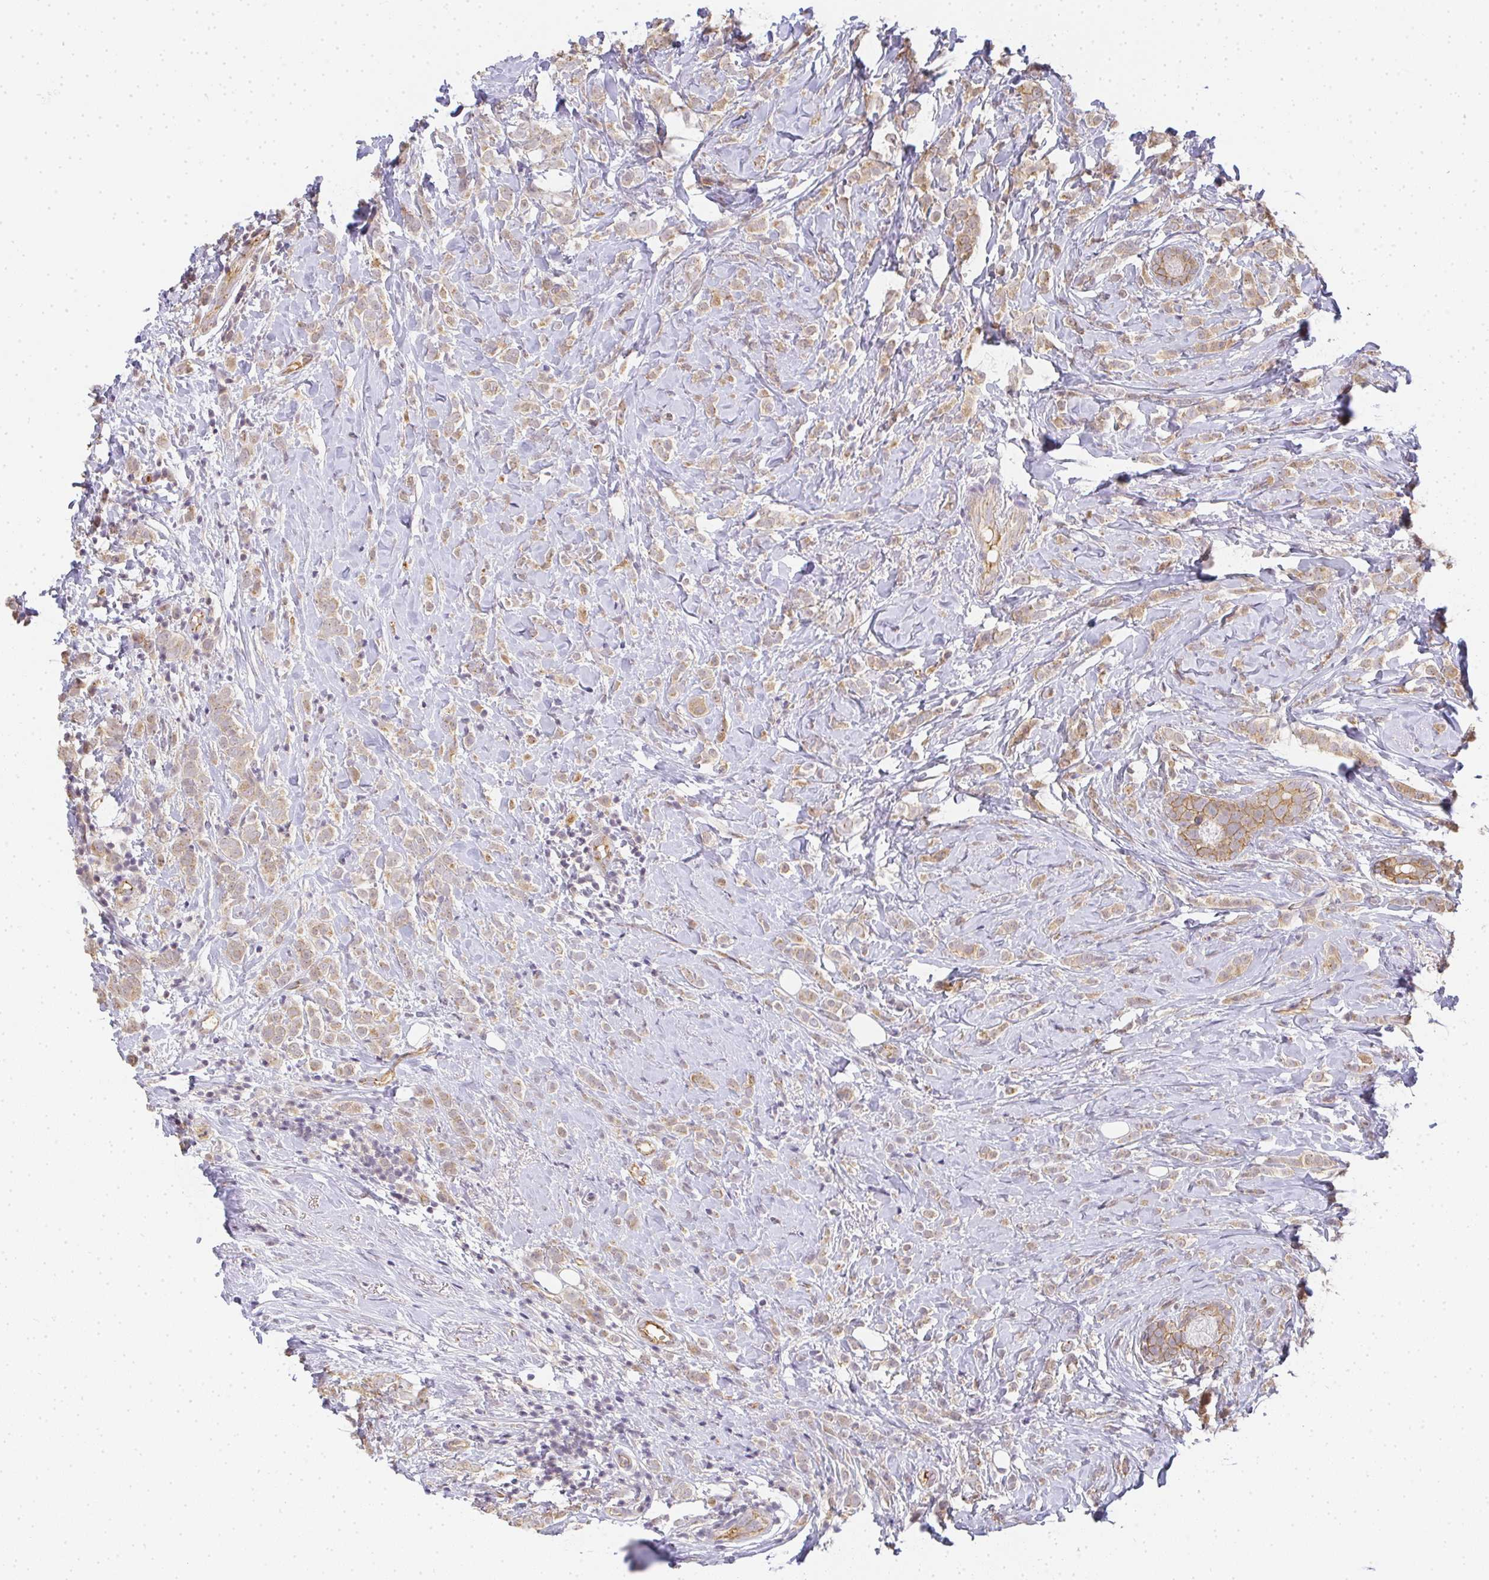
{"staining": {"intensity": "weak", "quantity": ">75%", "location": "cytoplasmic/membranous"}, "tissue": "breast cancer", "cell_type": "Tumor cells", "image_type": "cancer", "snomed": [{"axis": "morphology", "description": "Lobular carcinoma"}, {"axis": "topography", "description": "Breast"}], "caption": "IHC photomicrograph of human lobular carcinoma (breast) stained for a protein (brown), which reveals low levels of weak cytoplasmic/membranous expression in approximately >75% of tumor cells.", "gene": "SLC35B3", "patient": {"sex": "female", "age": 49}}